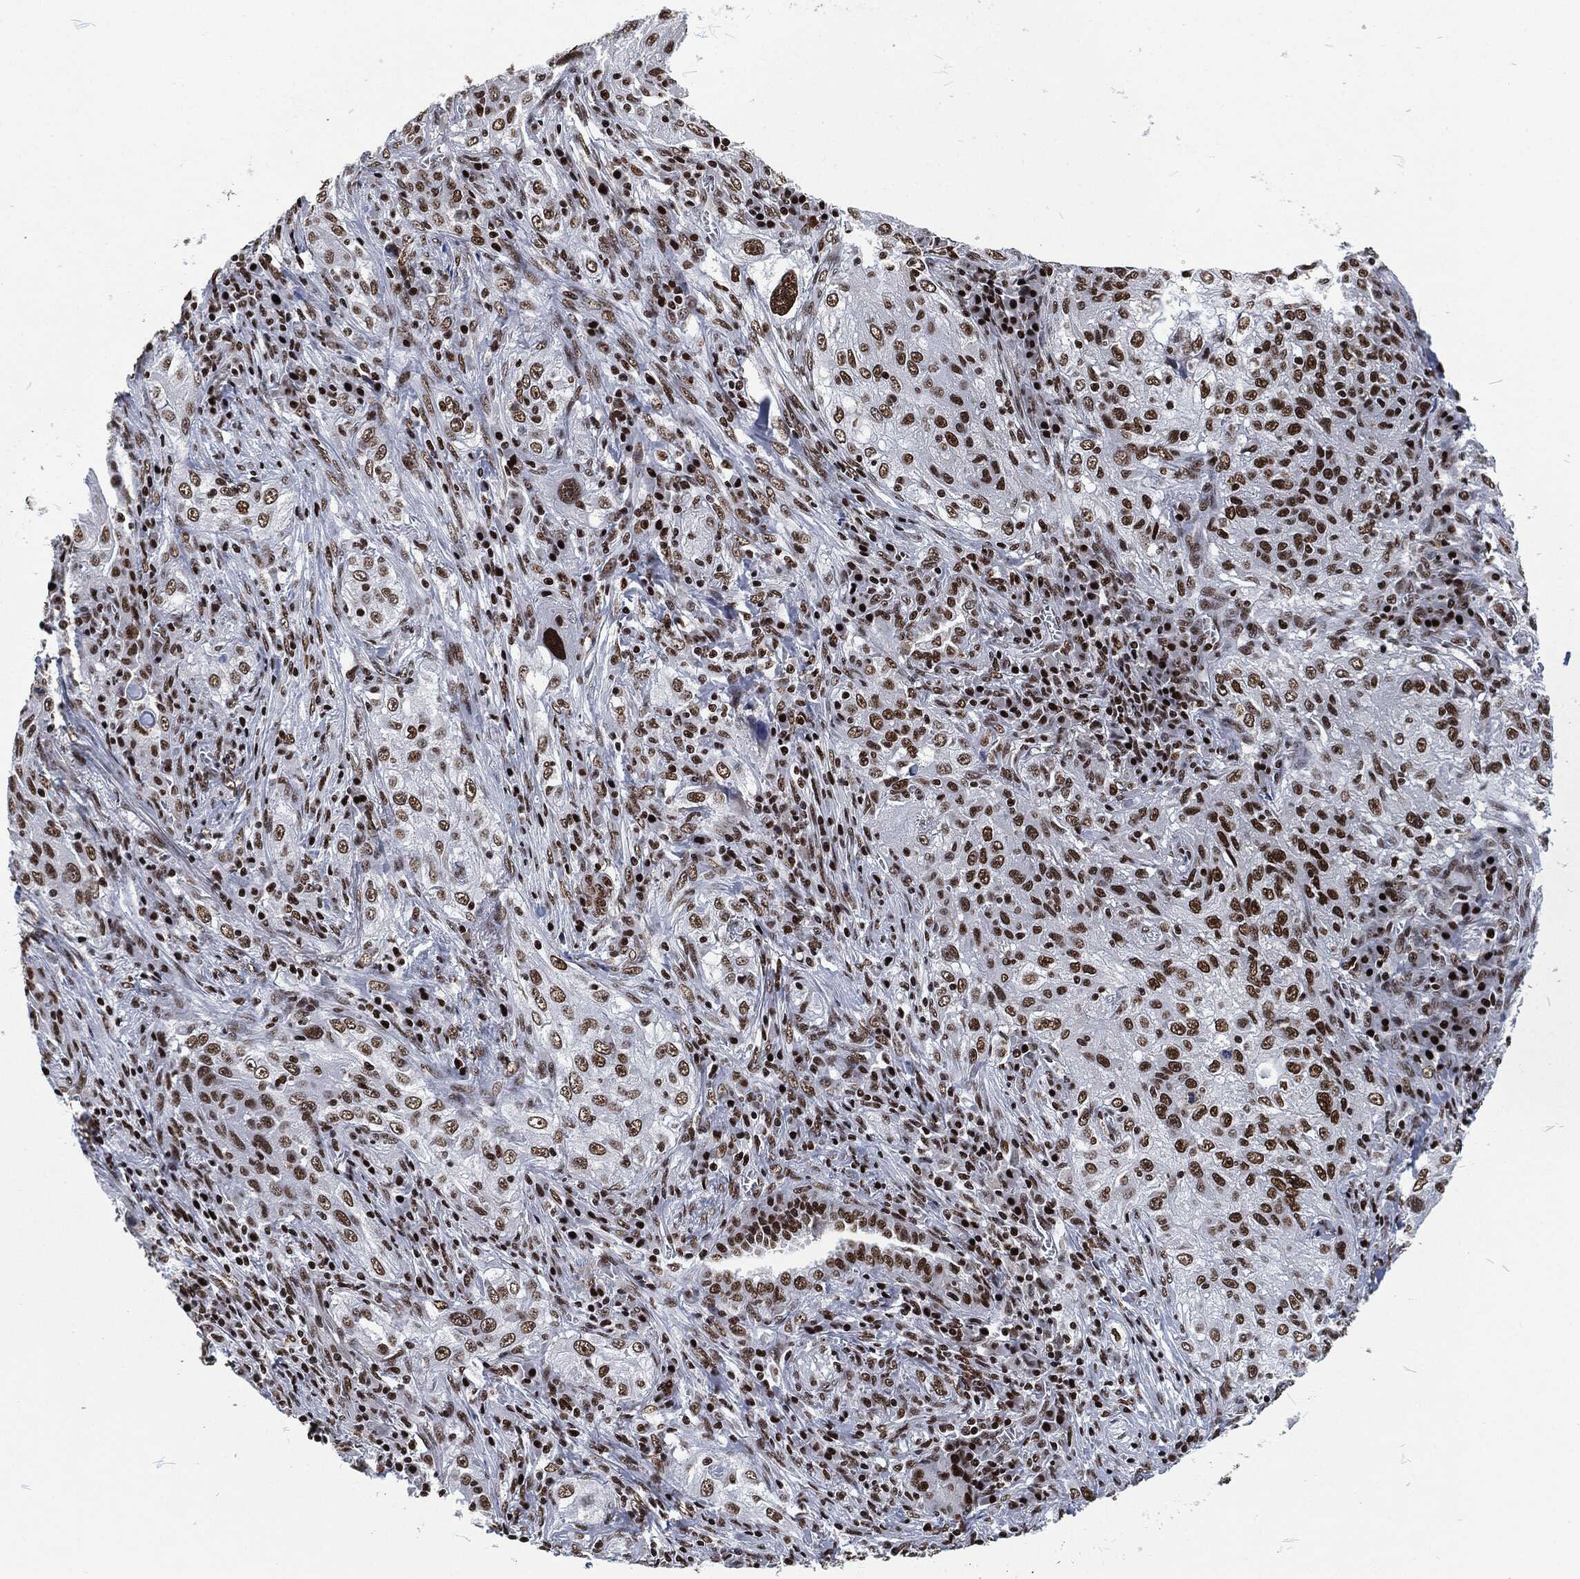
{"staining": {"intensity": "strong", "quantity": "25%-75%", "location": "nuclear"}, "tissue": "lung cancer", "cell_type": "Tumor cells", "image_type": "cancer", "snomed": [{"axis": "morphology", "description": "Squamous cell carcinoma, NOS"}, {"axis": "topography", "description": "Lung"}], "caption": "Protein positivity by immunohistochemistry reveals strong nuclear staining in about 25%-75% of tumor cells in lung cancer.", "gene": "DCPS", "patient": {"sex": "female", "age": 69}}